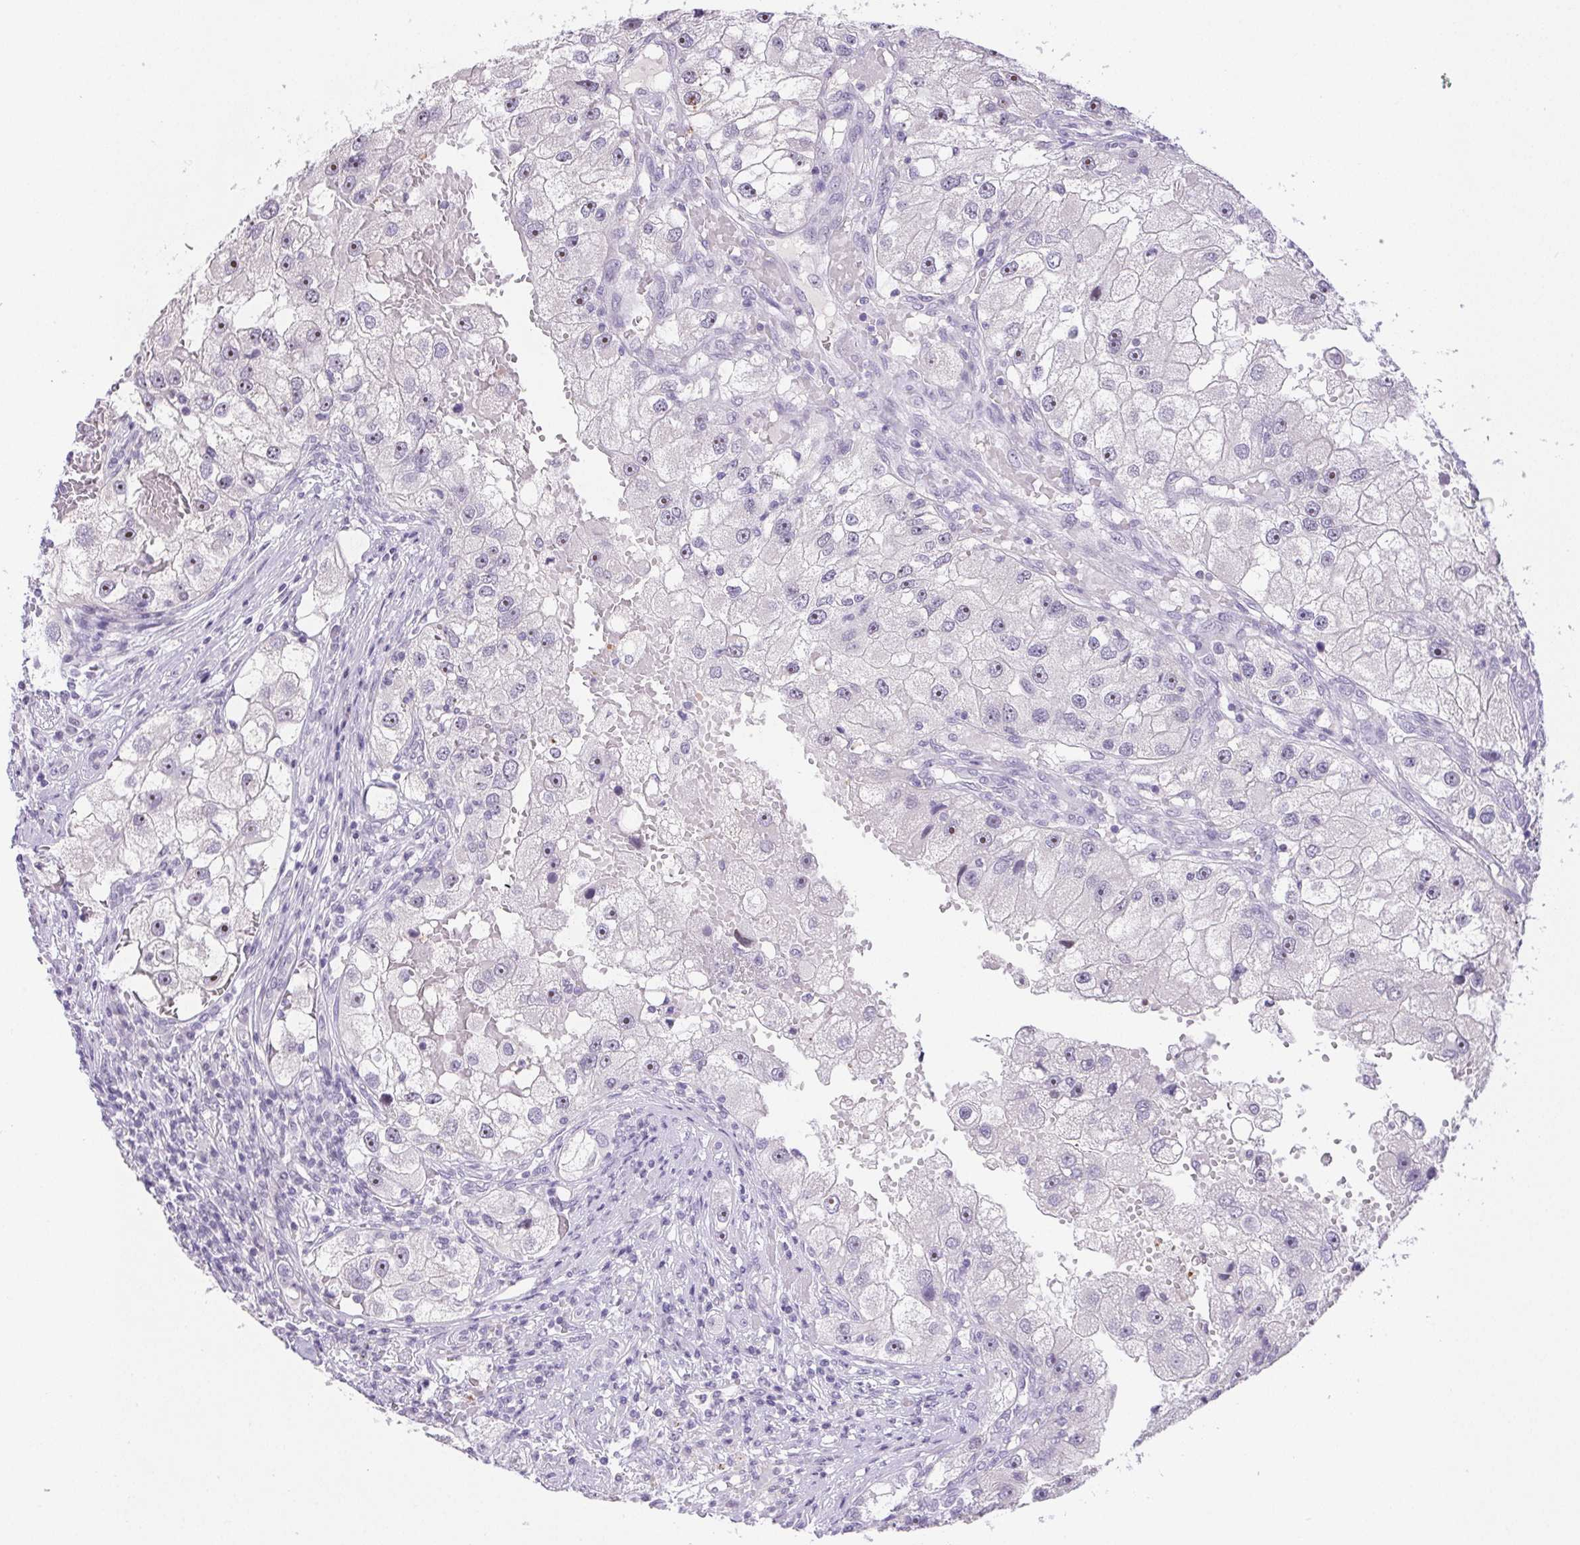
{"staining": {"intensity": "moderate", "quantity": "<25%", "location": "nuclear"}, "tissue": "renal cancer", "cell_type": "Tumor cells", "image_type": "cancer", "snomed": [{"axis": "morphology", "description": "Adenocarcinoma, NOS"}, {"axis": "topography", "description": "Kidney"}], "caption": "Renal cancer (adenocarcinoma) stained for a protein (brown) demonstrates moderate nuclear positive positivity in approximately <25% of tumor cells.", "gene": "ST8SIA3", "patient": {"sex": "male", "age": 63}}